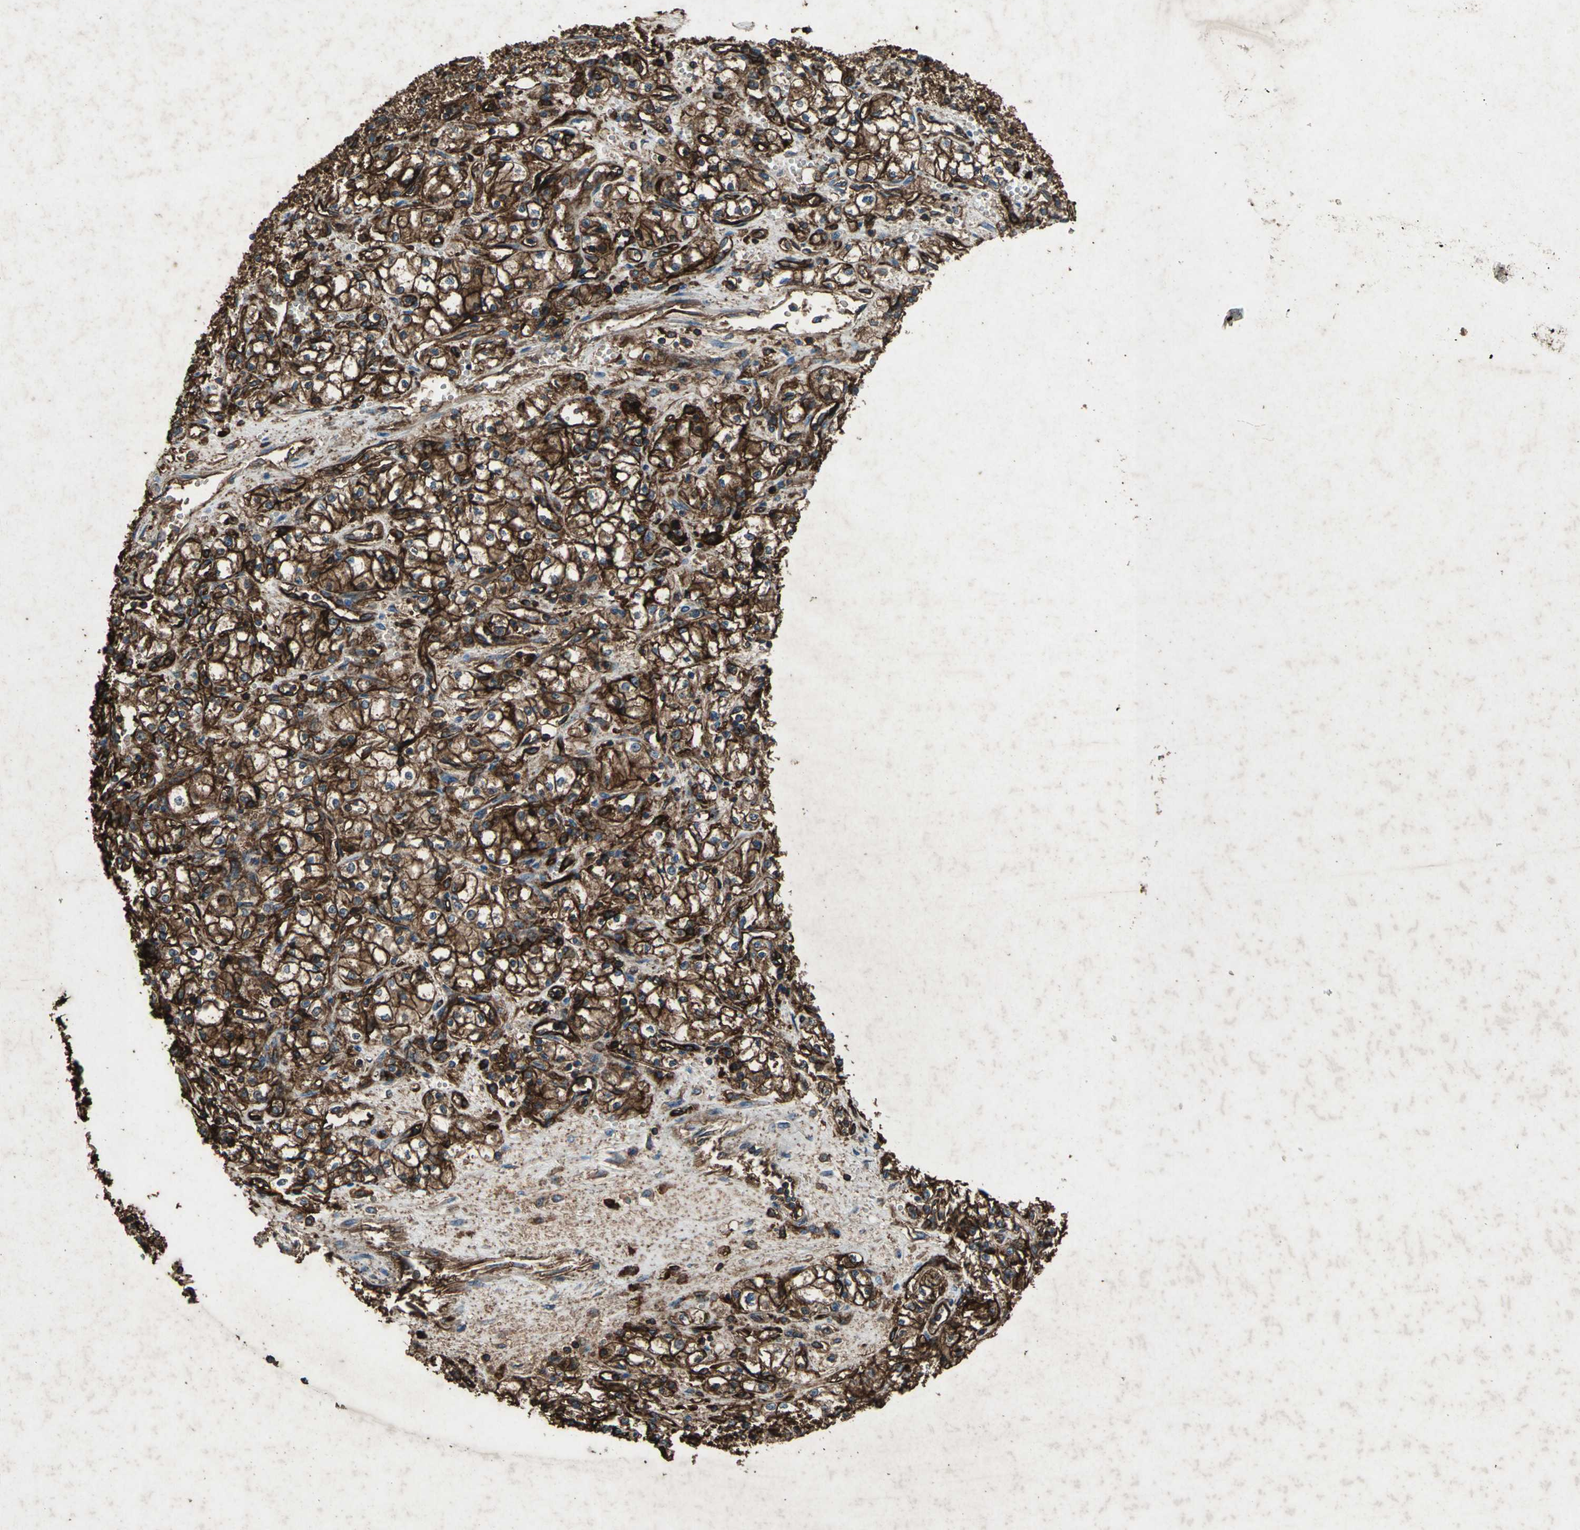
{"staining": {"intensity": "strong", "quantity": ">75%", "location": "cytoplasmic/membranous"}, "tissue": "renal cancer", "cell_type": "Tumor cells", "image_type": "cancer", "snomed": [{"axis": "morphology", "description": "Normal tissue, NOS"}, {"axis": "morphology", "description": "Adenocarcinoma, NOS"}, {"axis": "topography", "description": "Kidney"}], "caption": "Brown immunohistochemical staining in adenocarcinoma (renal) demonstrates strong cytoplasmic/membranous positivity in approximately >75% of tumor cells. The protein is shown in brown color, while the nuclei are stained blue.", "gene": "CCR6", "patient": {"sex": "male", "age": 59}}